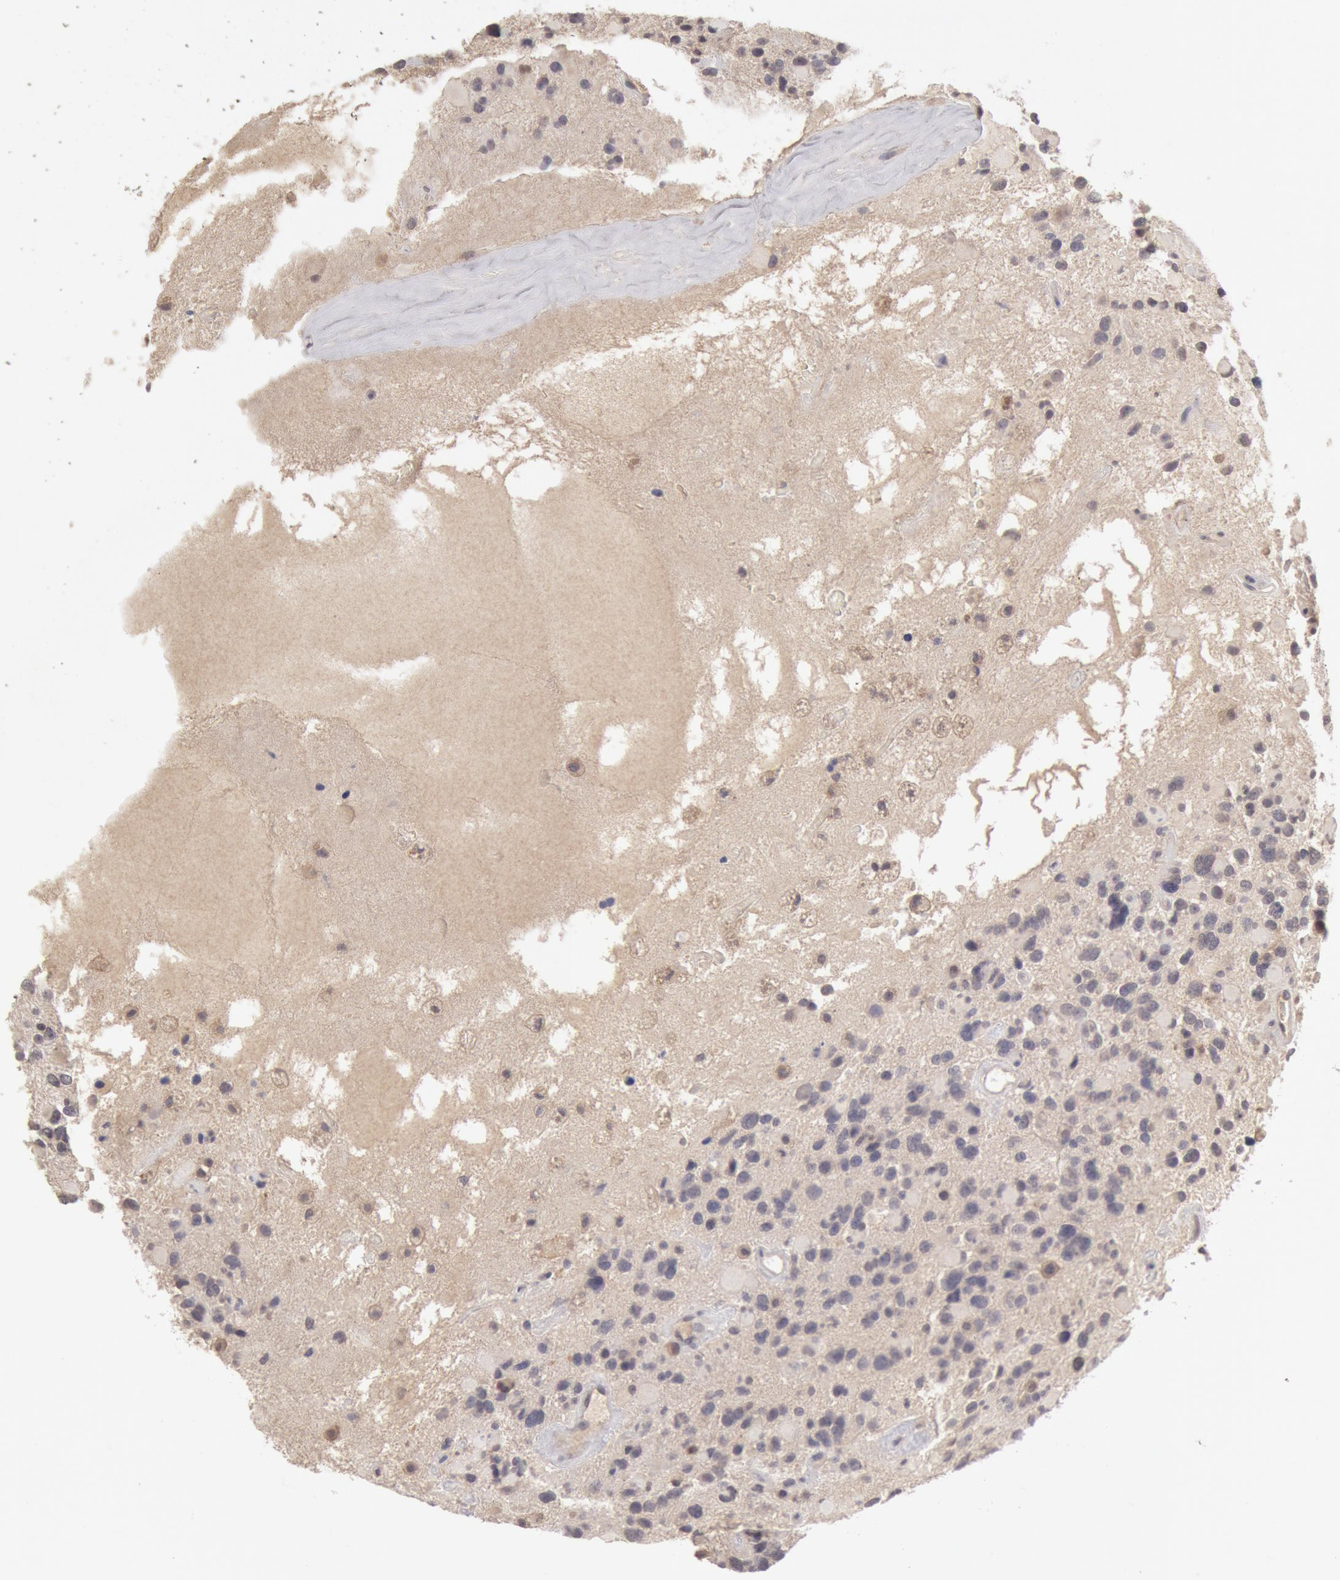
{"staining": {"intensity": "negative", "quantity": "none", "location": "none"}, "tissue": "glioma", "cell_type": "Tumor cells", "image_type": "cancer", "snomed": [{"axis": "morphology", "description": "Glioma, malignant, High grade"}, {"axis": "topography", "description": "Brain"}], "caption": "Malignant glioma (high-grade) stained for a protein using immunohistochemistry (IHC) demonstrates no staining tumor cells.", "gene": "ZFP36L1", "patient": {"sex": "female", "age": 37}}